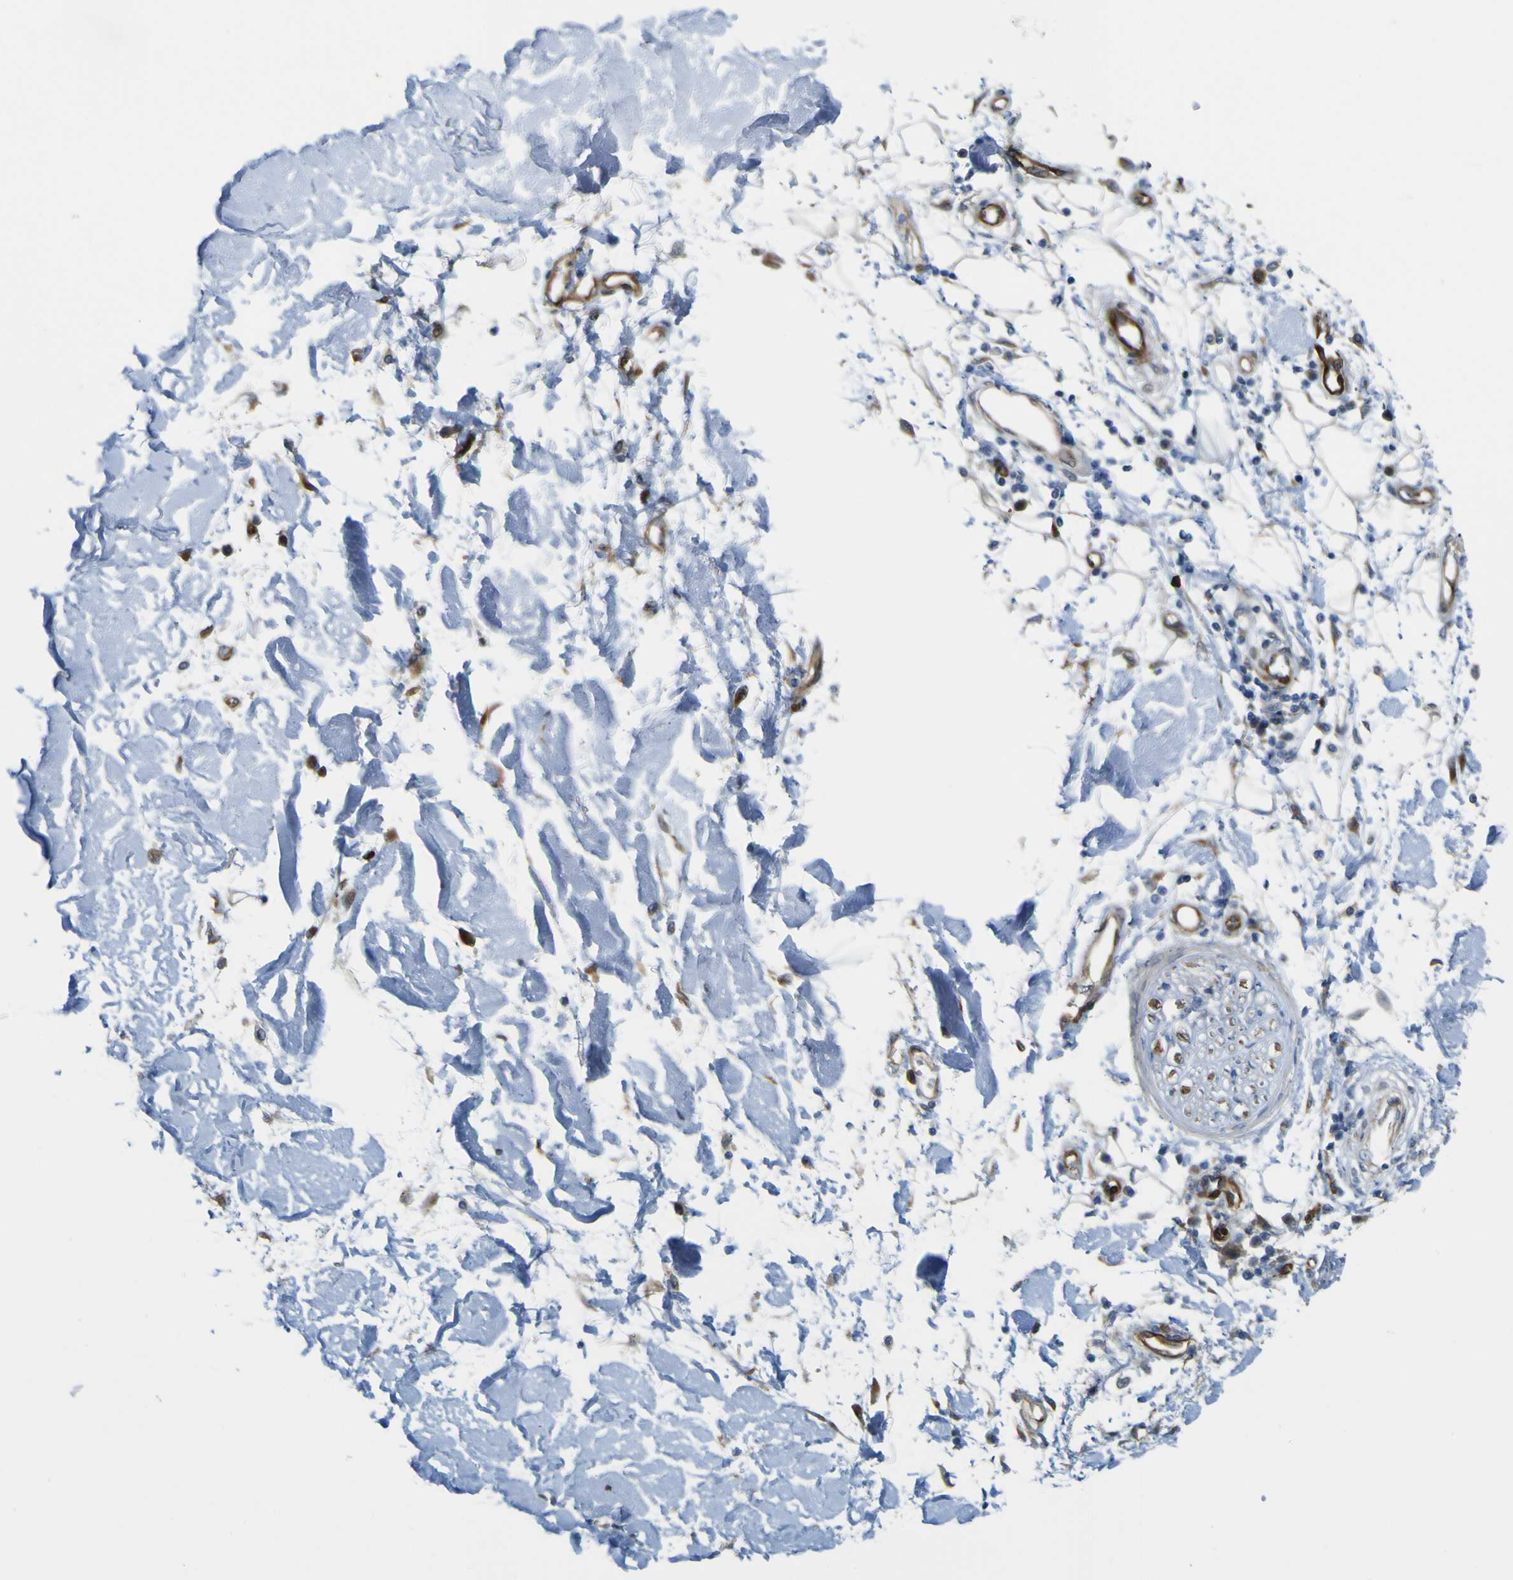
{"staining": {"intensity": "weak", "quantity": ">75%", "location": "cytoplasmic/membranous"}, "tissue": "adipose tissue", "cell_type": "Adipocytes", "image_type": "normal", "snomed": [{"axis": "morphology", "description": "Squamous cell carcinoma, NOS"}, {"axis": "topography", "description": "Skin"}], "caption": "Immunohistochemistry (IHC) of unremarkable adipose tissue shows low levels of weak cytoplasmic/membranous positivity in approximately >75% of adipocytes. The staining was performed using DAB (3,3'-diaminobenzidine), with brown indicating positive protein expression. Nuclei are stained blue with hematoxylin.", "gene": "JPH1", "patient": {"sex": "male", "age": 83}}